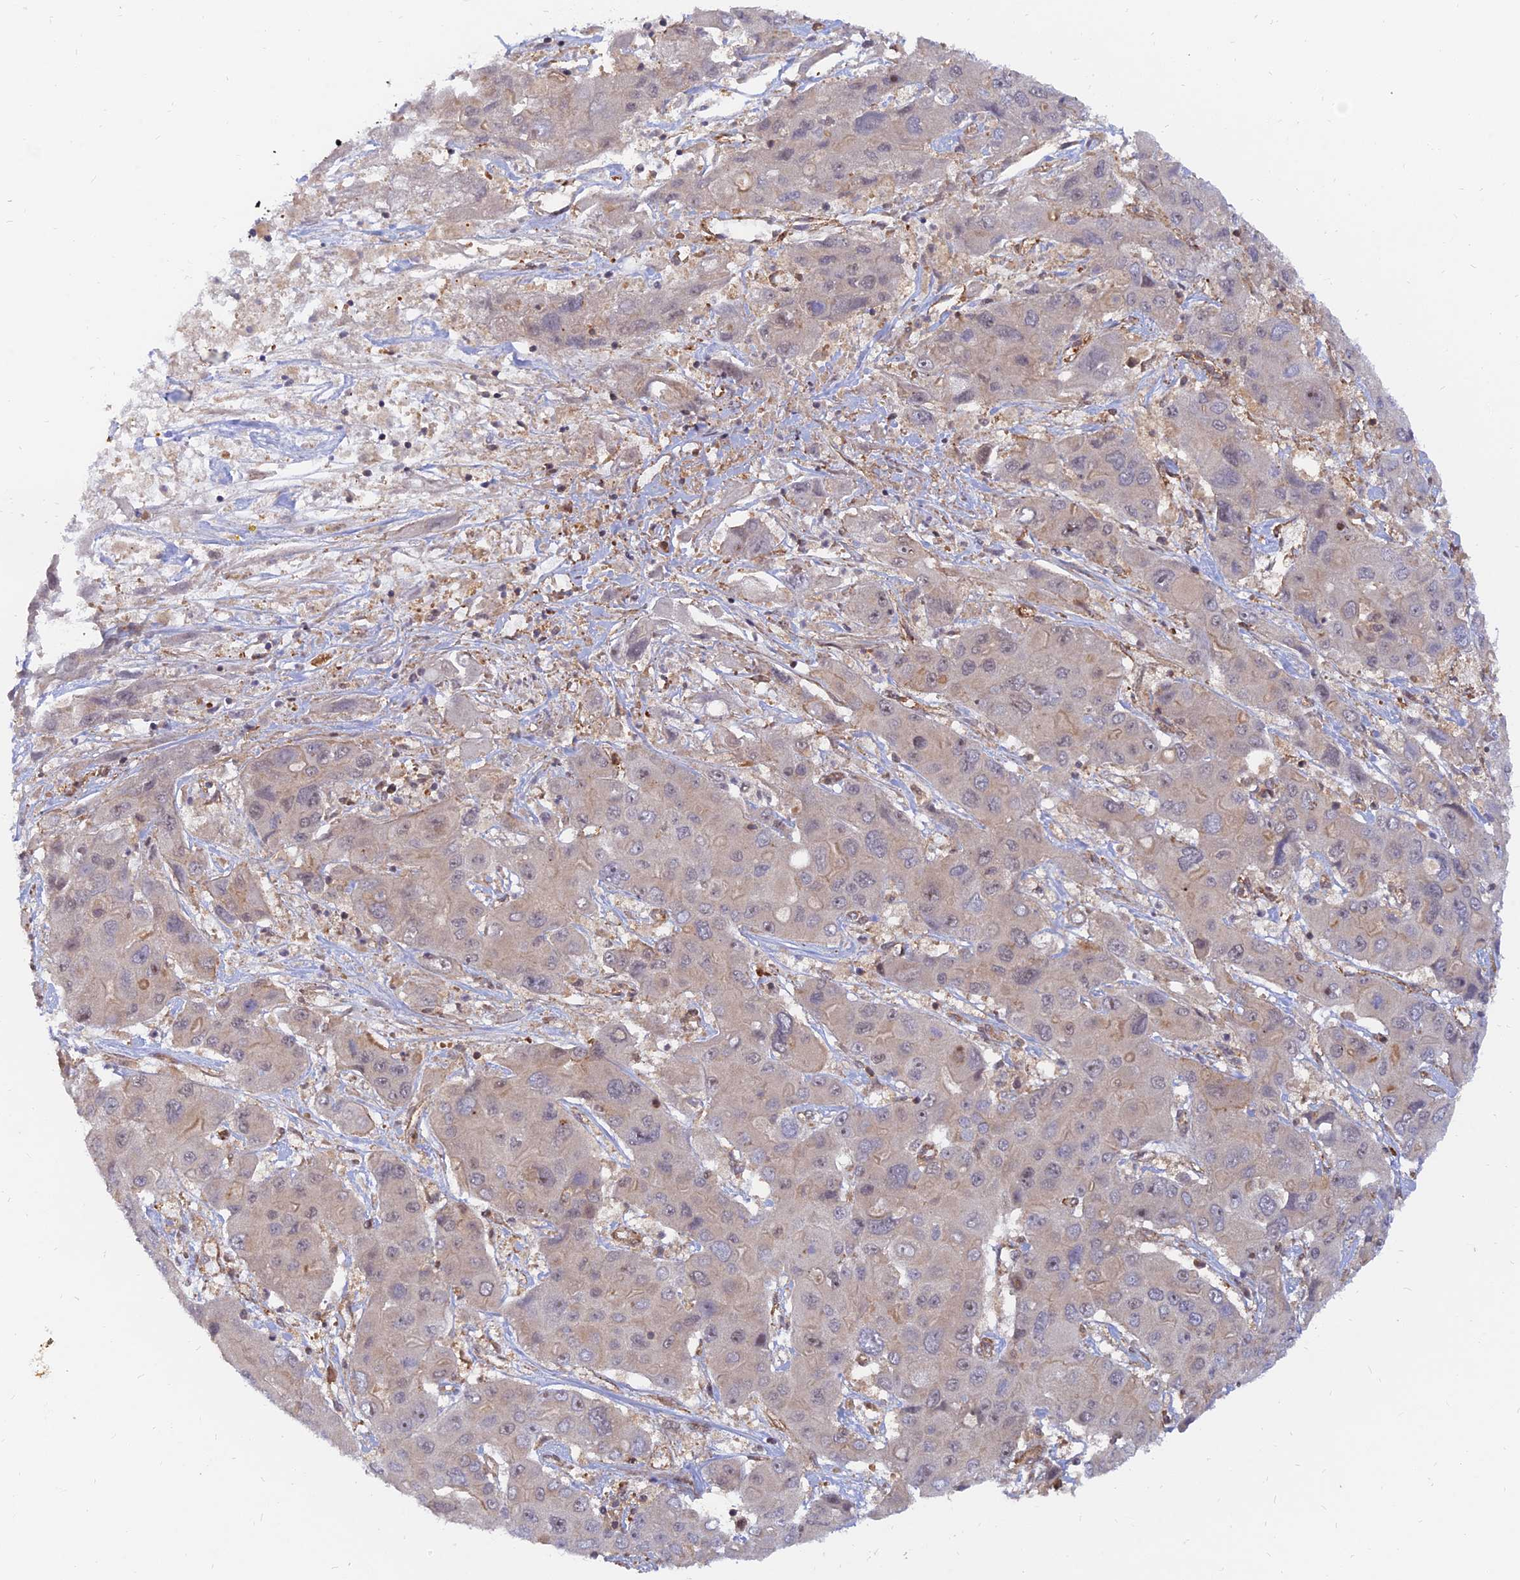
{"staining": {"intensity": "weak", "quantity": "<25%", "location": "cytoplasmic/membranous"}, "tissue": "liver cancer", "cell_type": "Tumor cells", "image_type": "cancer", "snomed": [{"axis": "morphology", "description": "Cholangiocarcinoma"}, {"axis": "topography", "description": "Liver"}], "caption": "Immunohistochemistry of cholangiocarcinoma (liver) demonstrates no expression in tumor cells.", "gene": "WDR41", "patient": {"sex": "male", "age": 67}}